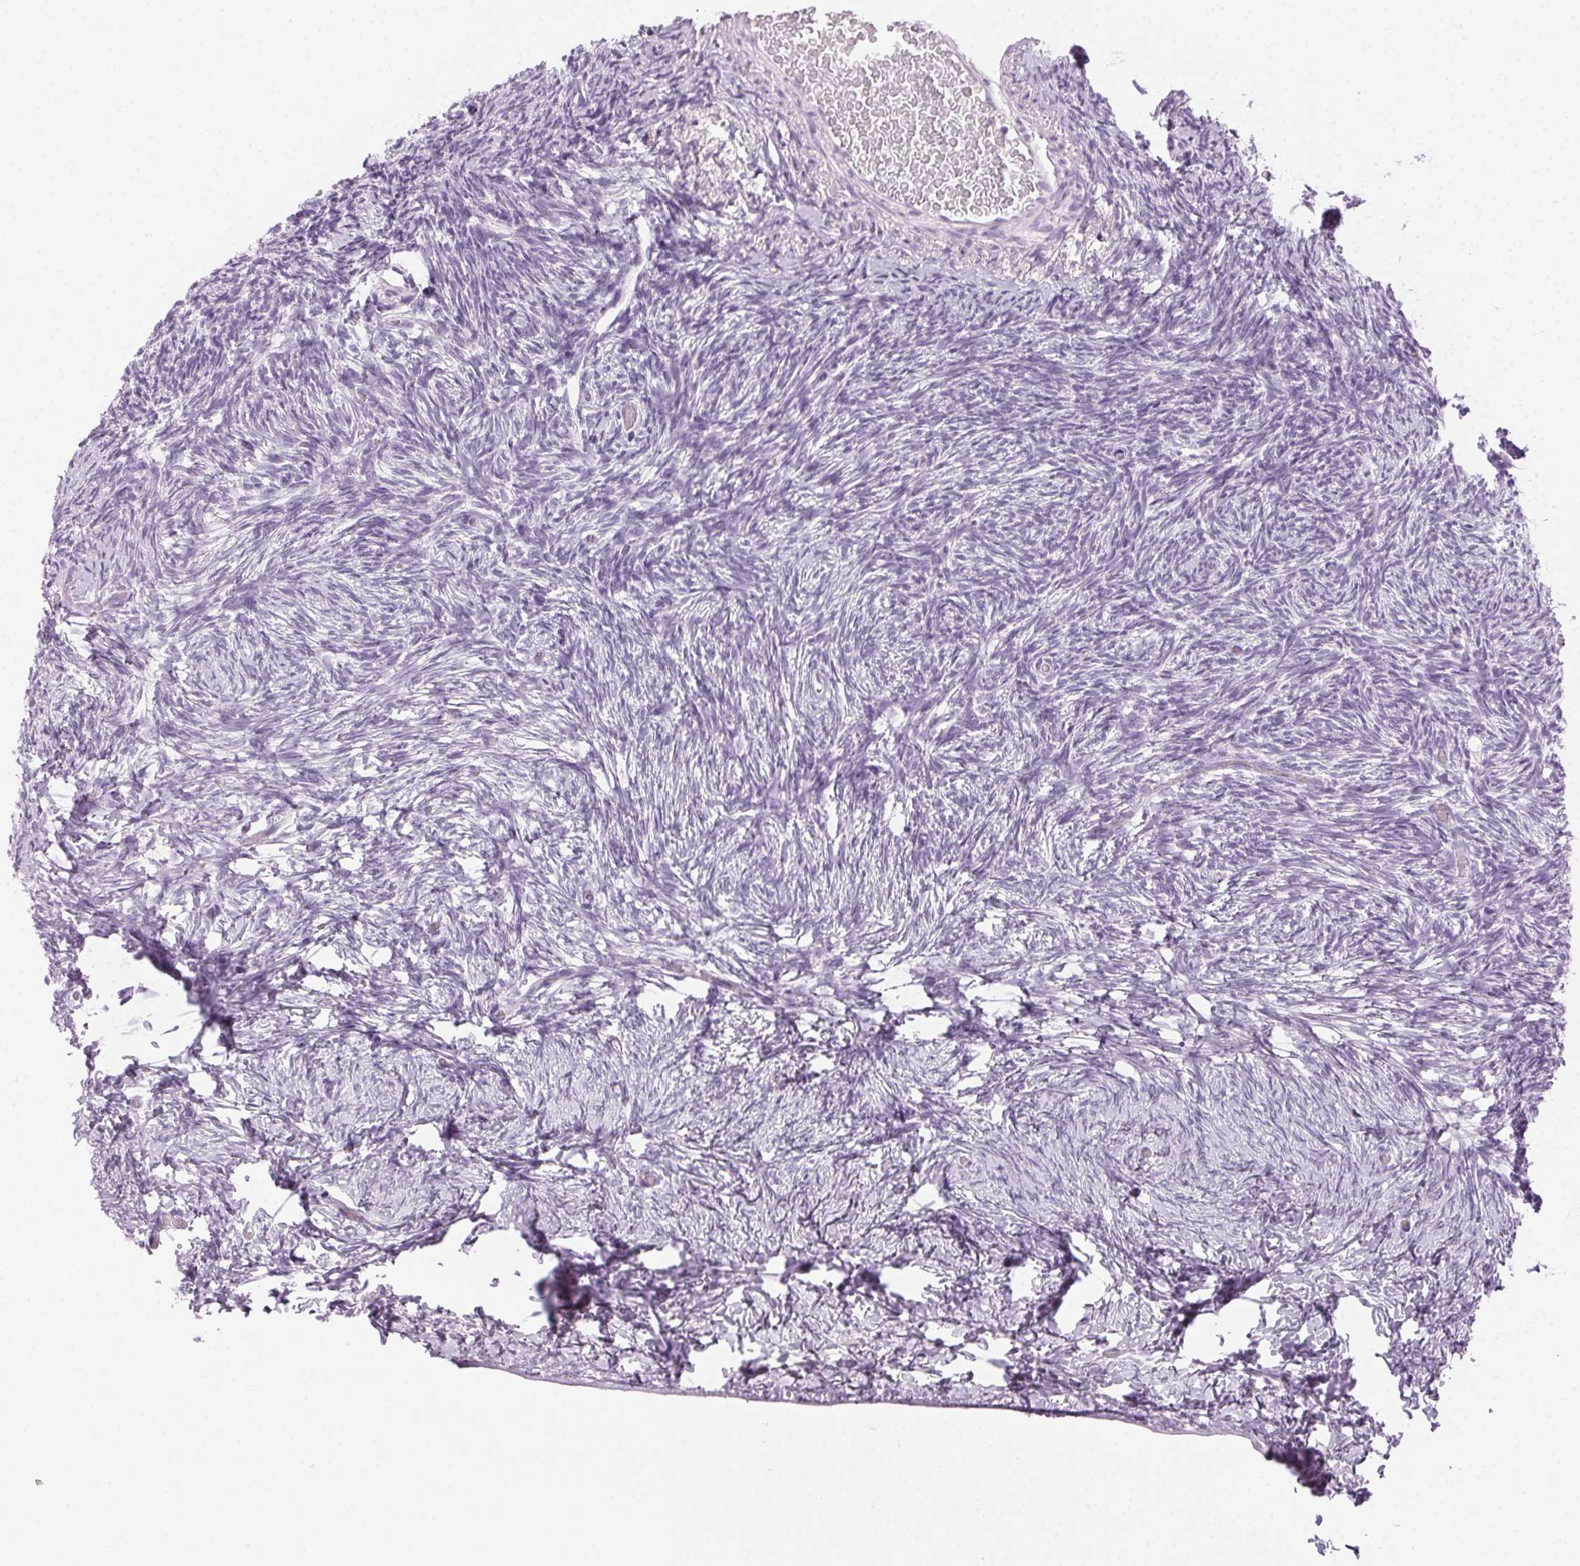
{"staining": {"intensity": "negative", "quantity": "none", "location": "none"}, "tissue": "ovary", "cell_type": "Follicle cells", "image_type": "normal", "snomed": [{"axis": "morphology", "description": "Normal tissue, NOS"}, {"axis": "topography", "description": "Ovary"}], "caption": "Immunohistochemistry micrograph of normal ovary stained for a protein (brown), which reveals no staining in follicle cells. (DAB (3,3'-diaminobenzidine) immunohistochemistry (IHC) with hematoxylin counter stain).", "gene": "MPO", "patient": {"sex": "female", "age": 39}}